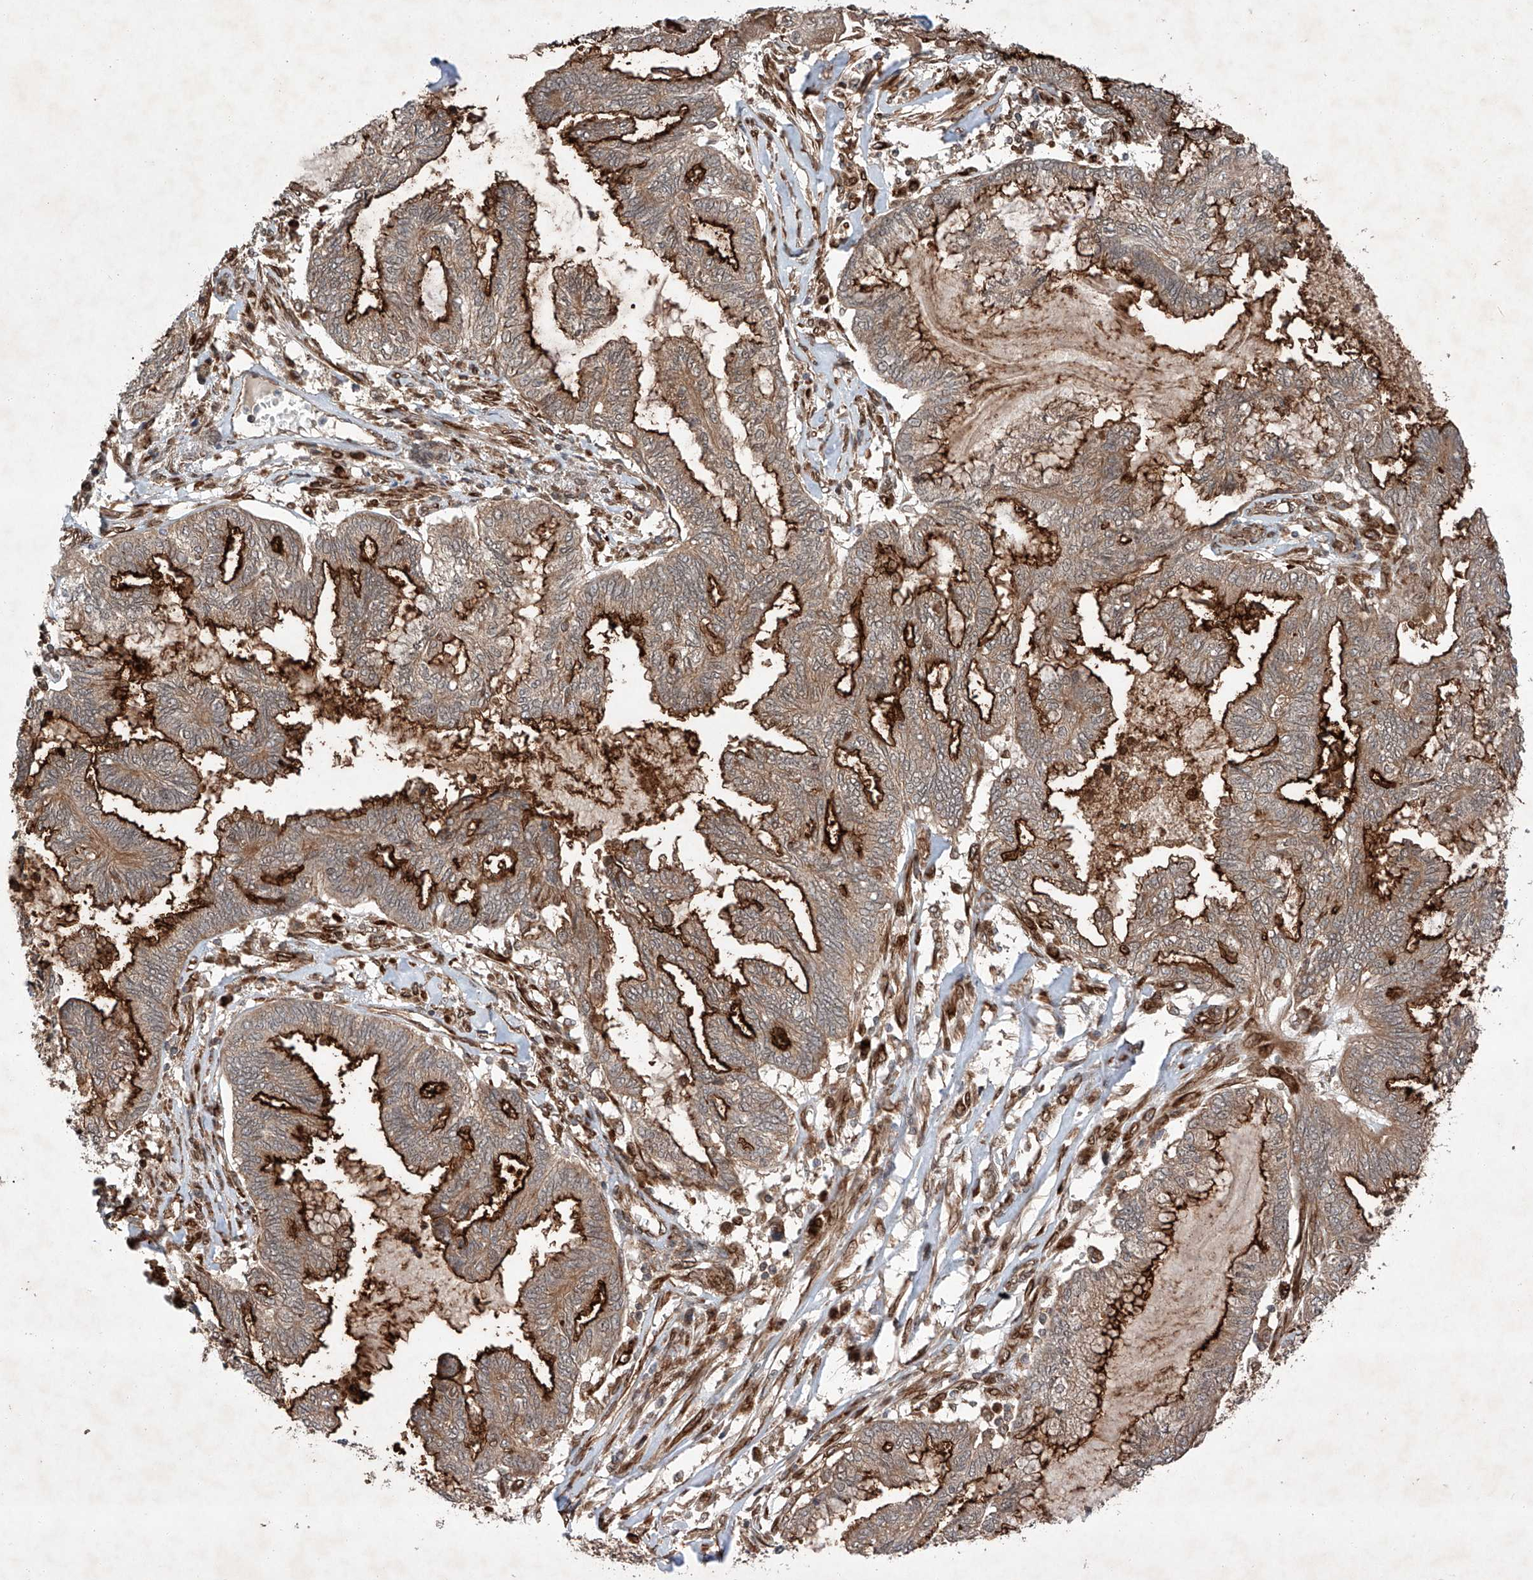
{"staining": {"intensity": "strong", "quantity": ">75%", "location": "cytoplasmic/membranous"}, "tissue": "endometrial cancer", "cell_type": "Tumor cells", "image_type": "cancer", "snomed": [{"axis": "morphology", "description": "Adenocarcinoma, NOS"}, {"axis": "topography", "description": "Endometrium"}], "caption": "Endometrial cancer stained with a protein marker displays strong staining in tumor cells.", "gene": "ZFP28", "patient": {"sex": "female", "age": 86}}